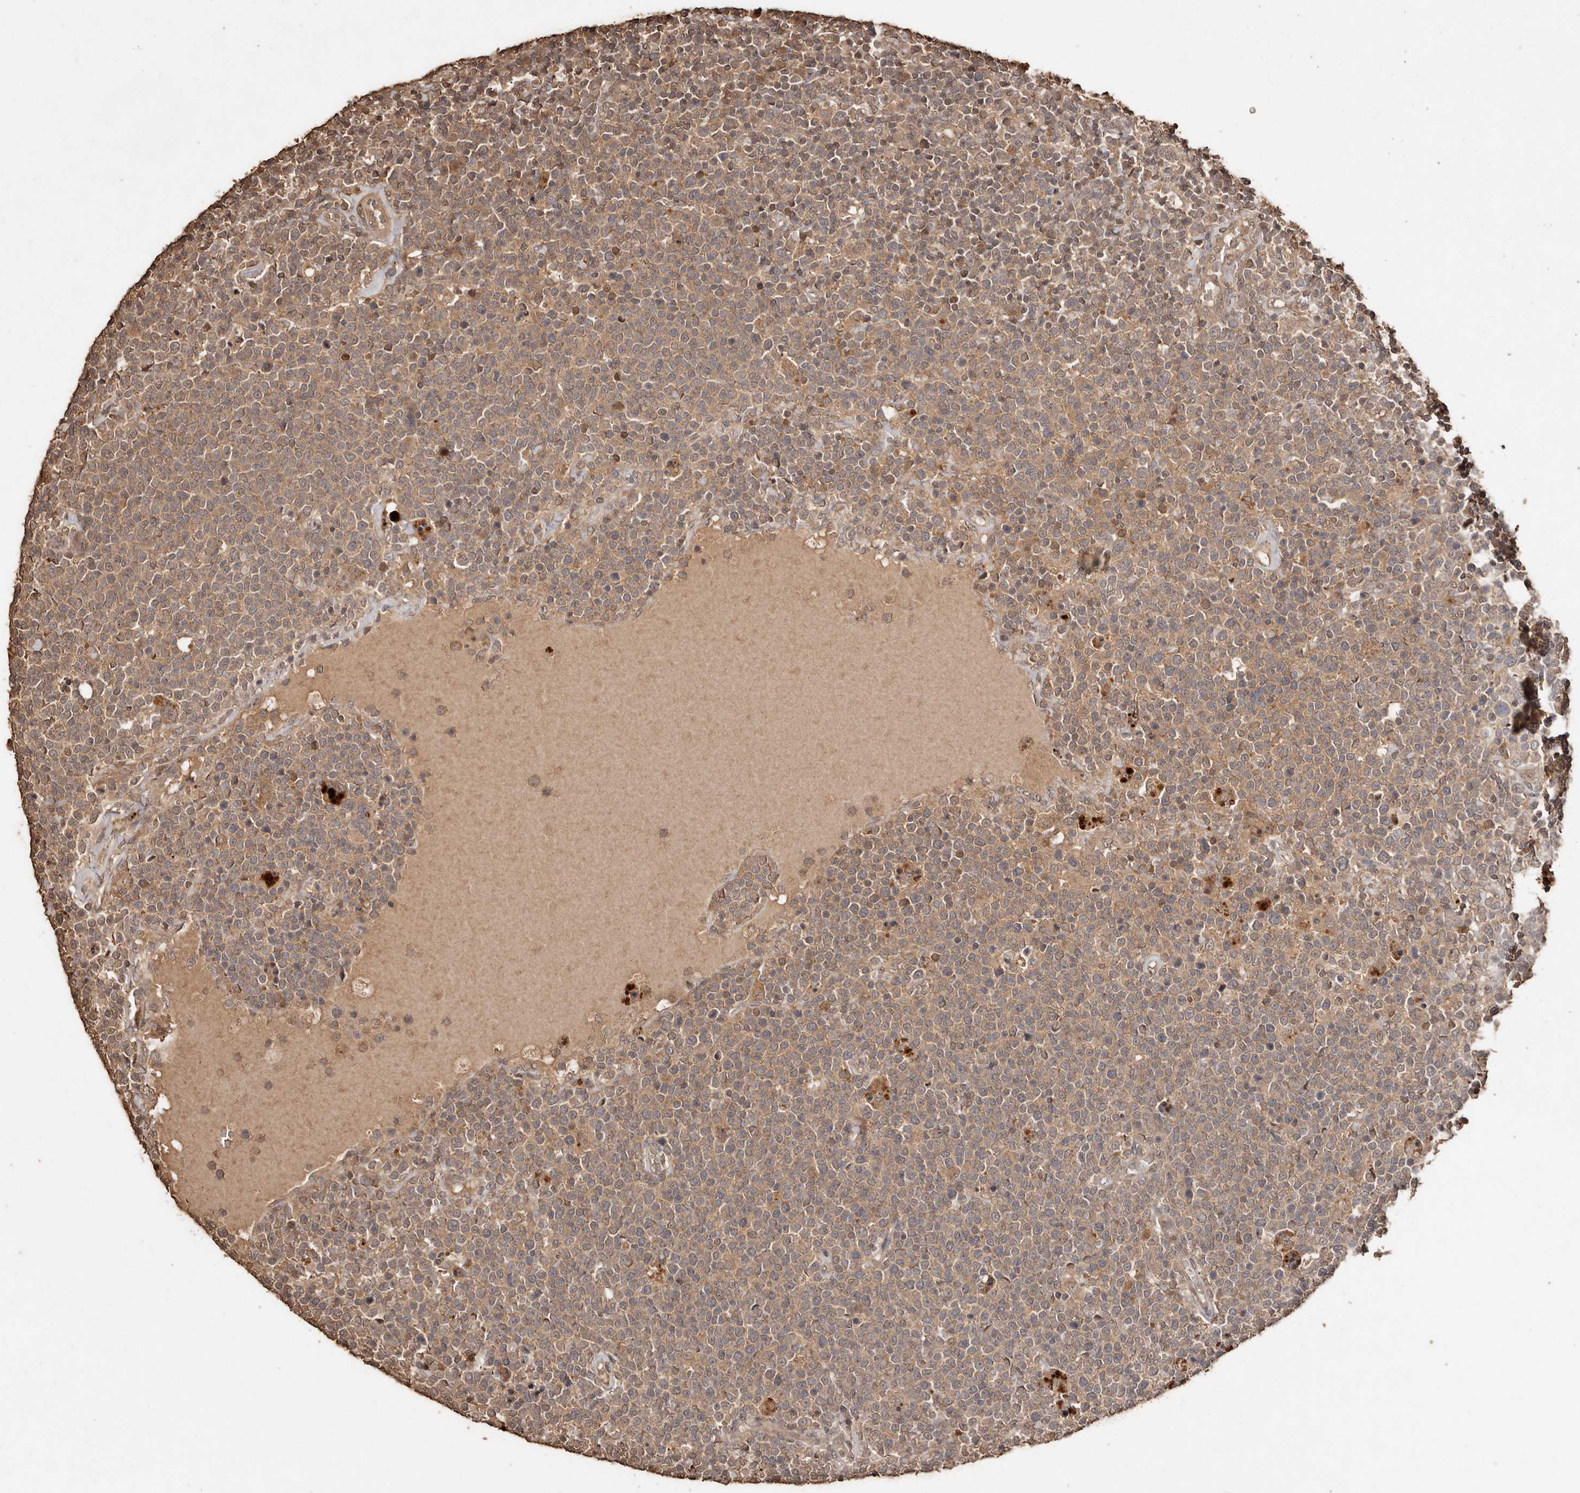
{"staining": {"intensity": "weak", "quantity": ">75%", "location": "cytoplasmic/membranous"}, "tissue": "lymphoma", "cell_type": "Tumor cells", "image_type": "cancer", "snomed": [{"axis": "morphology", "description": "Malignant lymphoma, non-Hodgkin's type, High grade"}, {"axis": "topography", "description": "Lymph node"}], "caption": "Immunohistochemical staining of high-grade malignant lymphoma, non-Hodgkin's type reveals low levels of weak cytoplasmic/membranous positivity in about >75% of tumor cells.", "gene": "PKDCC", "patient": {"sex": "male", "age": 61}}